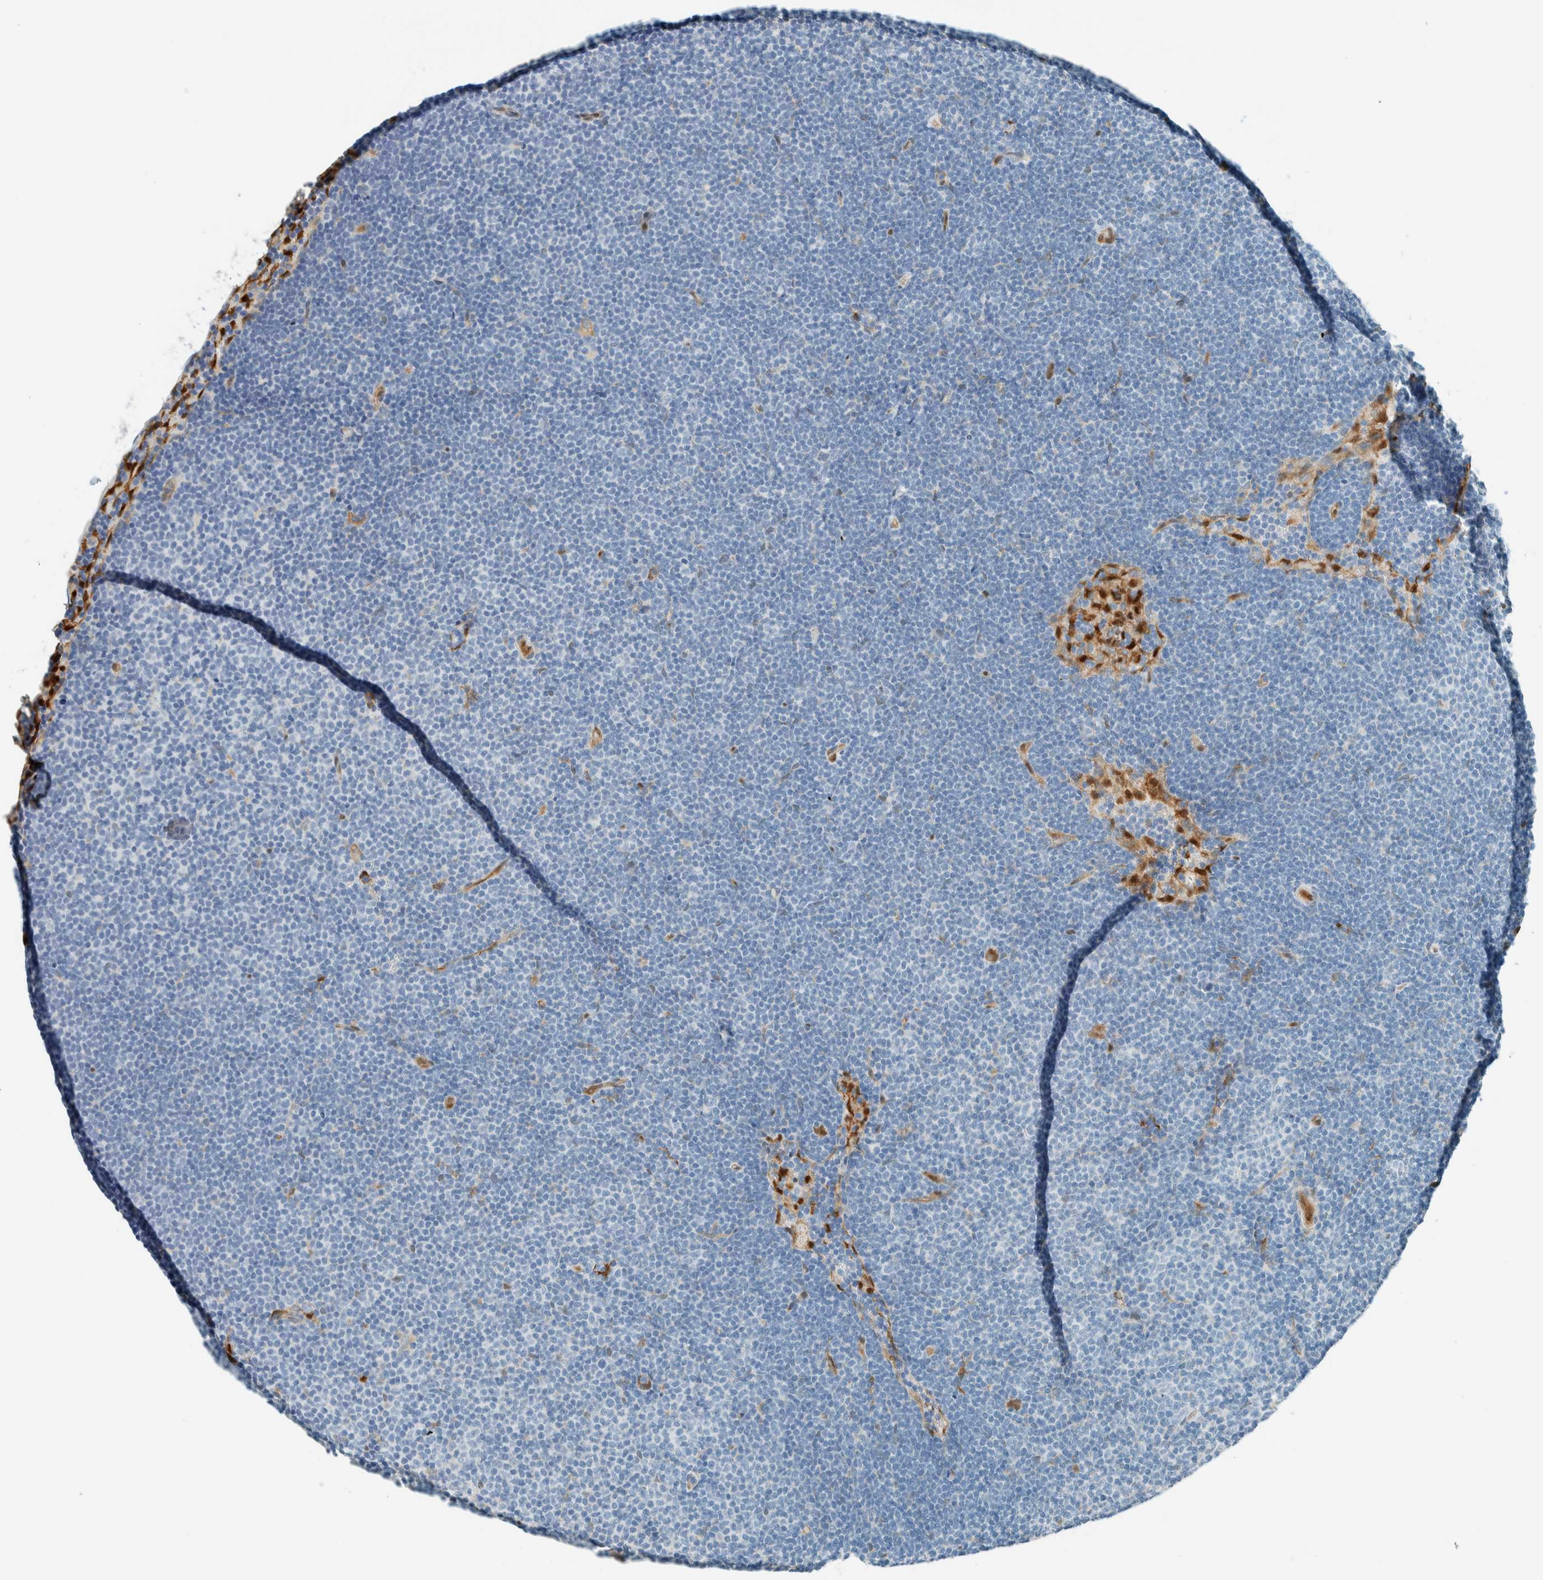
{"staining": {"intensity": "negative", "quantity": "none", "location": "none"}, "tissue": "lymphoma", "cell_type": "Tumor cells", "image_type": "cancer", "snomed": [{"axis": "morphology", "description": "Malignant lymphoma, non-Hodgkin's type, Low grade"}, {"axis": "topography", "description": "Lymph node"}], "caption": "High magnification brightfield microscopy of lymphoma stained with DAB (brown) and counterstained with hematoxylin (blue): tumor cells show no significant expression. (Brightfield microscopy of DAB immunohistochemistry at high magnification).", "gene": "NXN", "patient": {"sex": "female", "age": 53}}